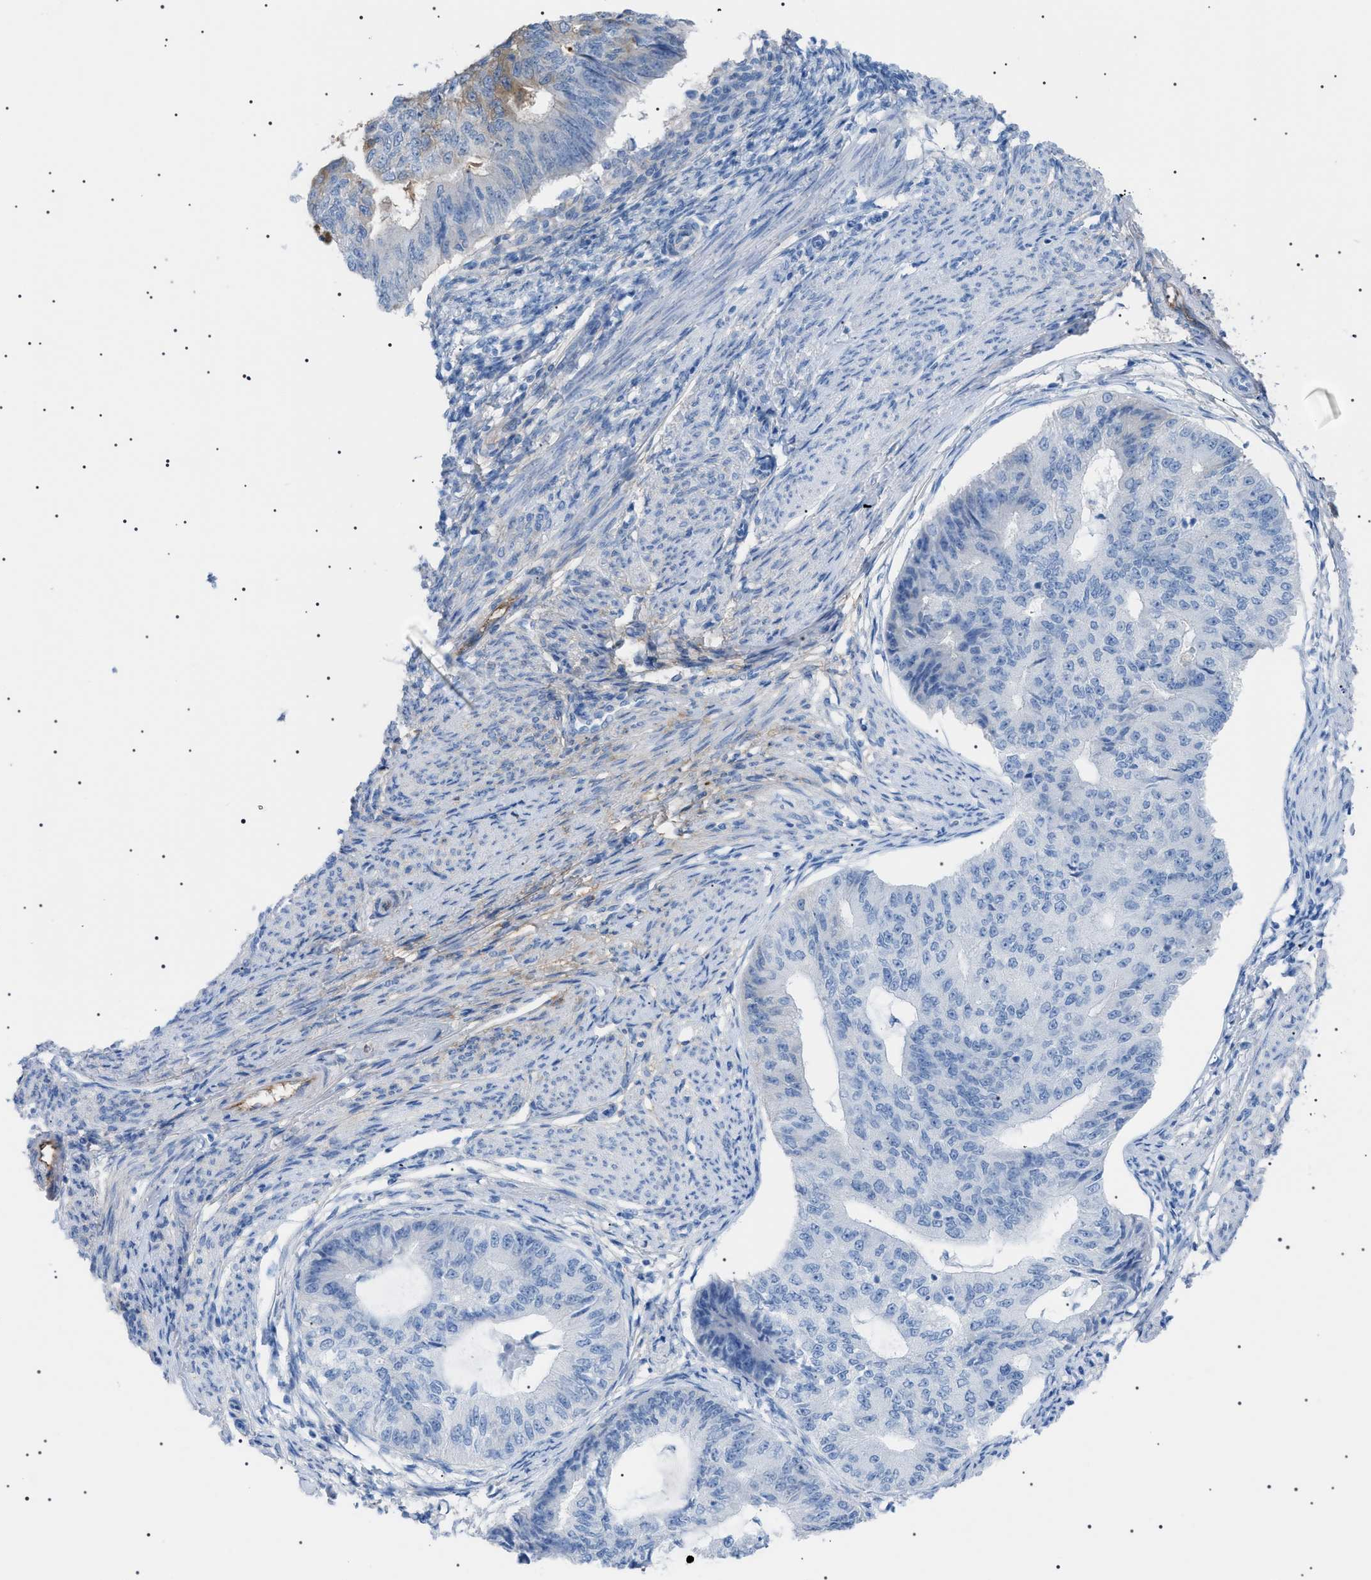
{"staining": {"intensity": "weak", "quantity": "<25%", "location": "cytoplasmic/membranous"}, "tissue": "endometrial cancer", "cell_type": "Tumor cells", "image_type": "cancer", "snomed": [{"axis": "morphology", "description": "Adenocarcinoma, NOS"}, {"axis": "topography", "description": "Endometrium"}], "caption": "DAB (3,3'-diaminobenzidine) immunohistochemical staining of human endometrial cancer reveals no significant staining in tumor cells. The staining was performed using DAB to visualize the protein expression in brown, while the nuclei were stained in blue with hematoxylin (Magnification: 20x).", "gene": "LPA", "patient": {"sex": "female", "age": 32}}